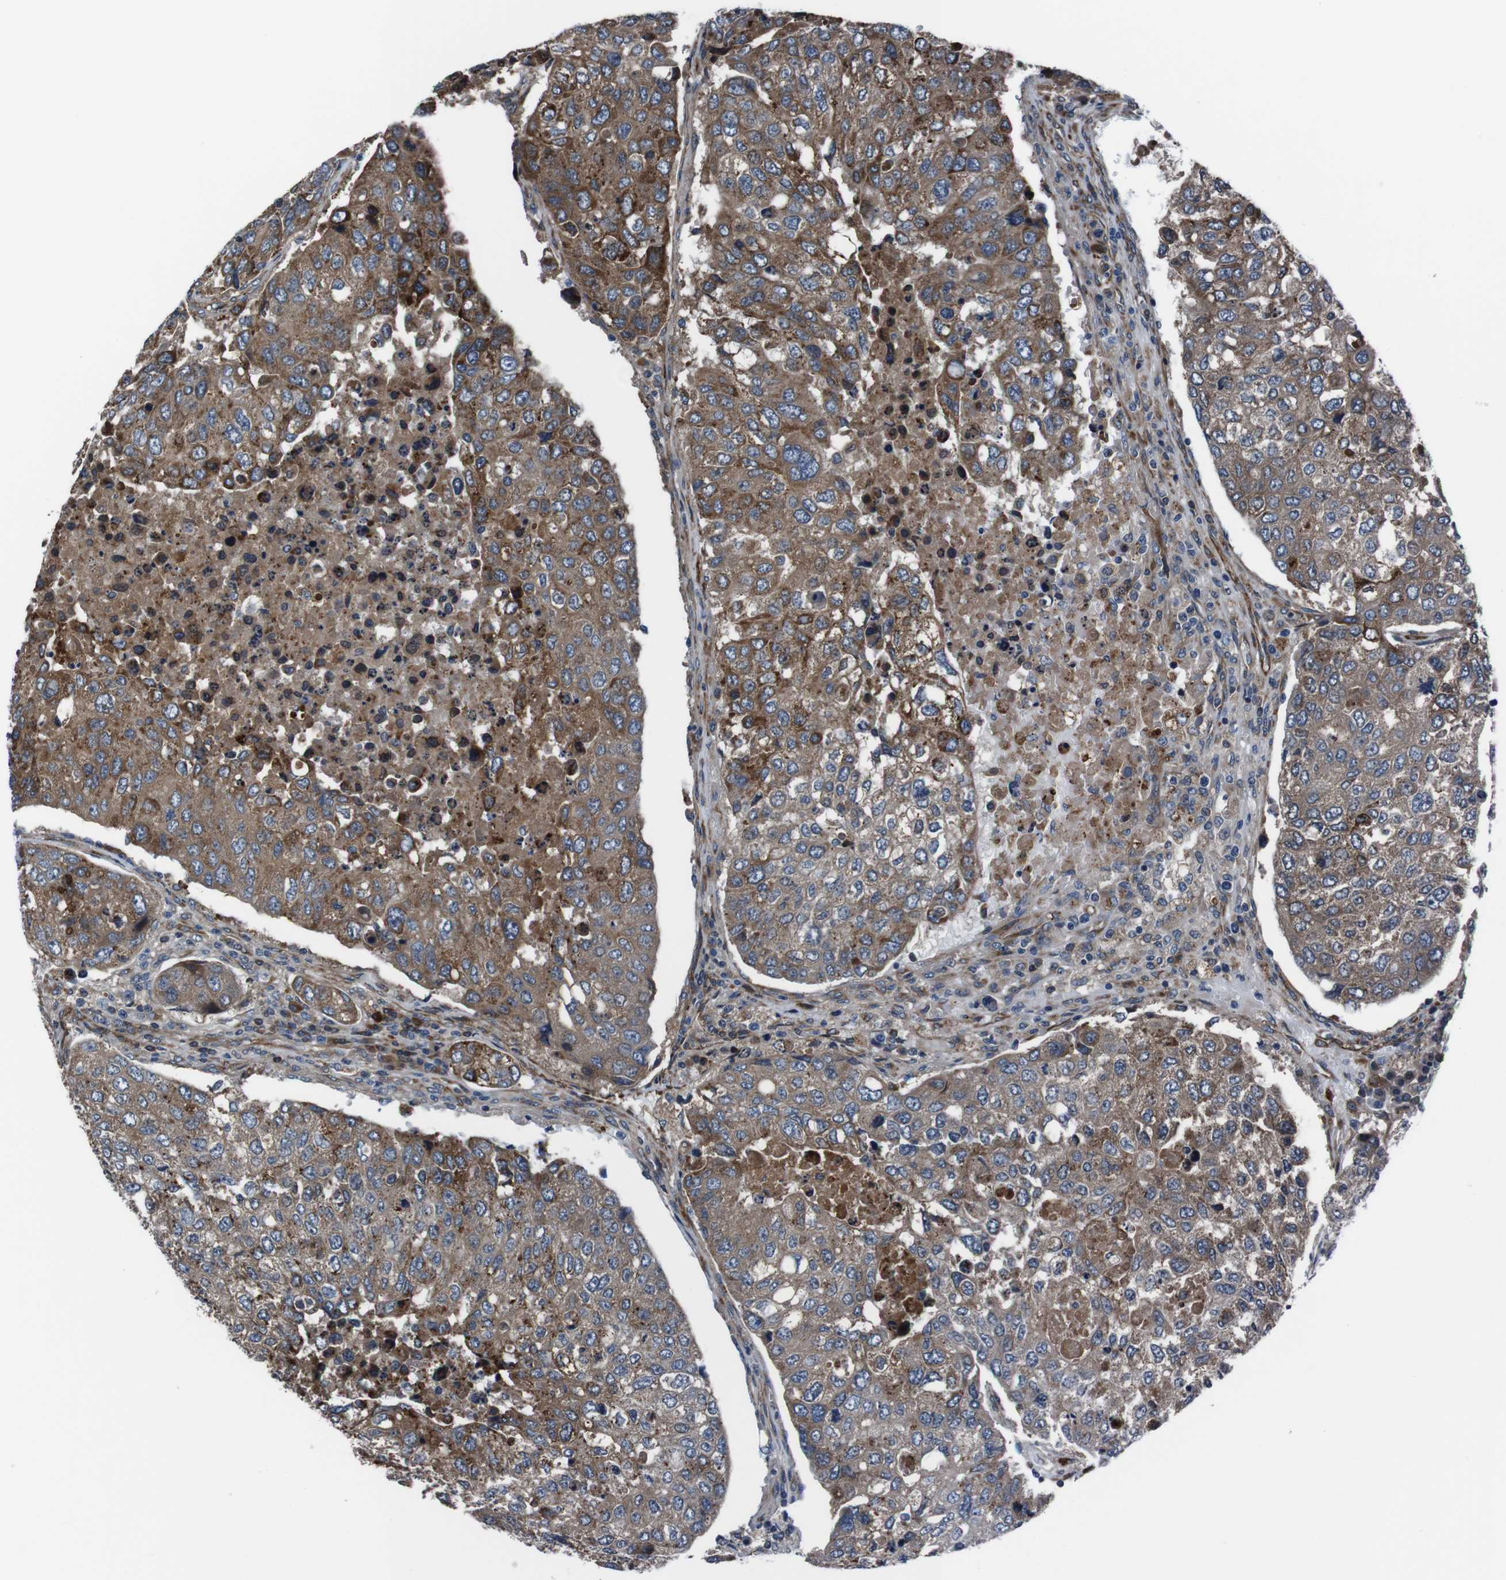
{"staining": {"intensity": "moderate", "quantity": ">75%", "location": "cytoplasmic/membranous"}, "tissue": "urothelial cancer", "cell_type": "Tumor cells", "image_type": "cancer", "snomed": [{"axis": "morphology", "description": "Urothelial carcinoma, High grade"}, {"axis": "topography", "description": "Lymph node"}, {"axis": "topography", "description": "Urinary bladder"}], "caption": "Urothelial cancer stained for a protein (brown) exhibits moderate cytoplasmic/membranous positive positivity in approximately >75% of tumor cells.", "gene": "EIF4A2", "patient": {"sex": "male", "age": 51}}